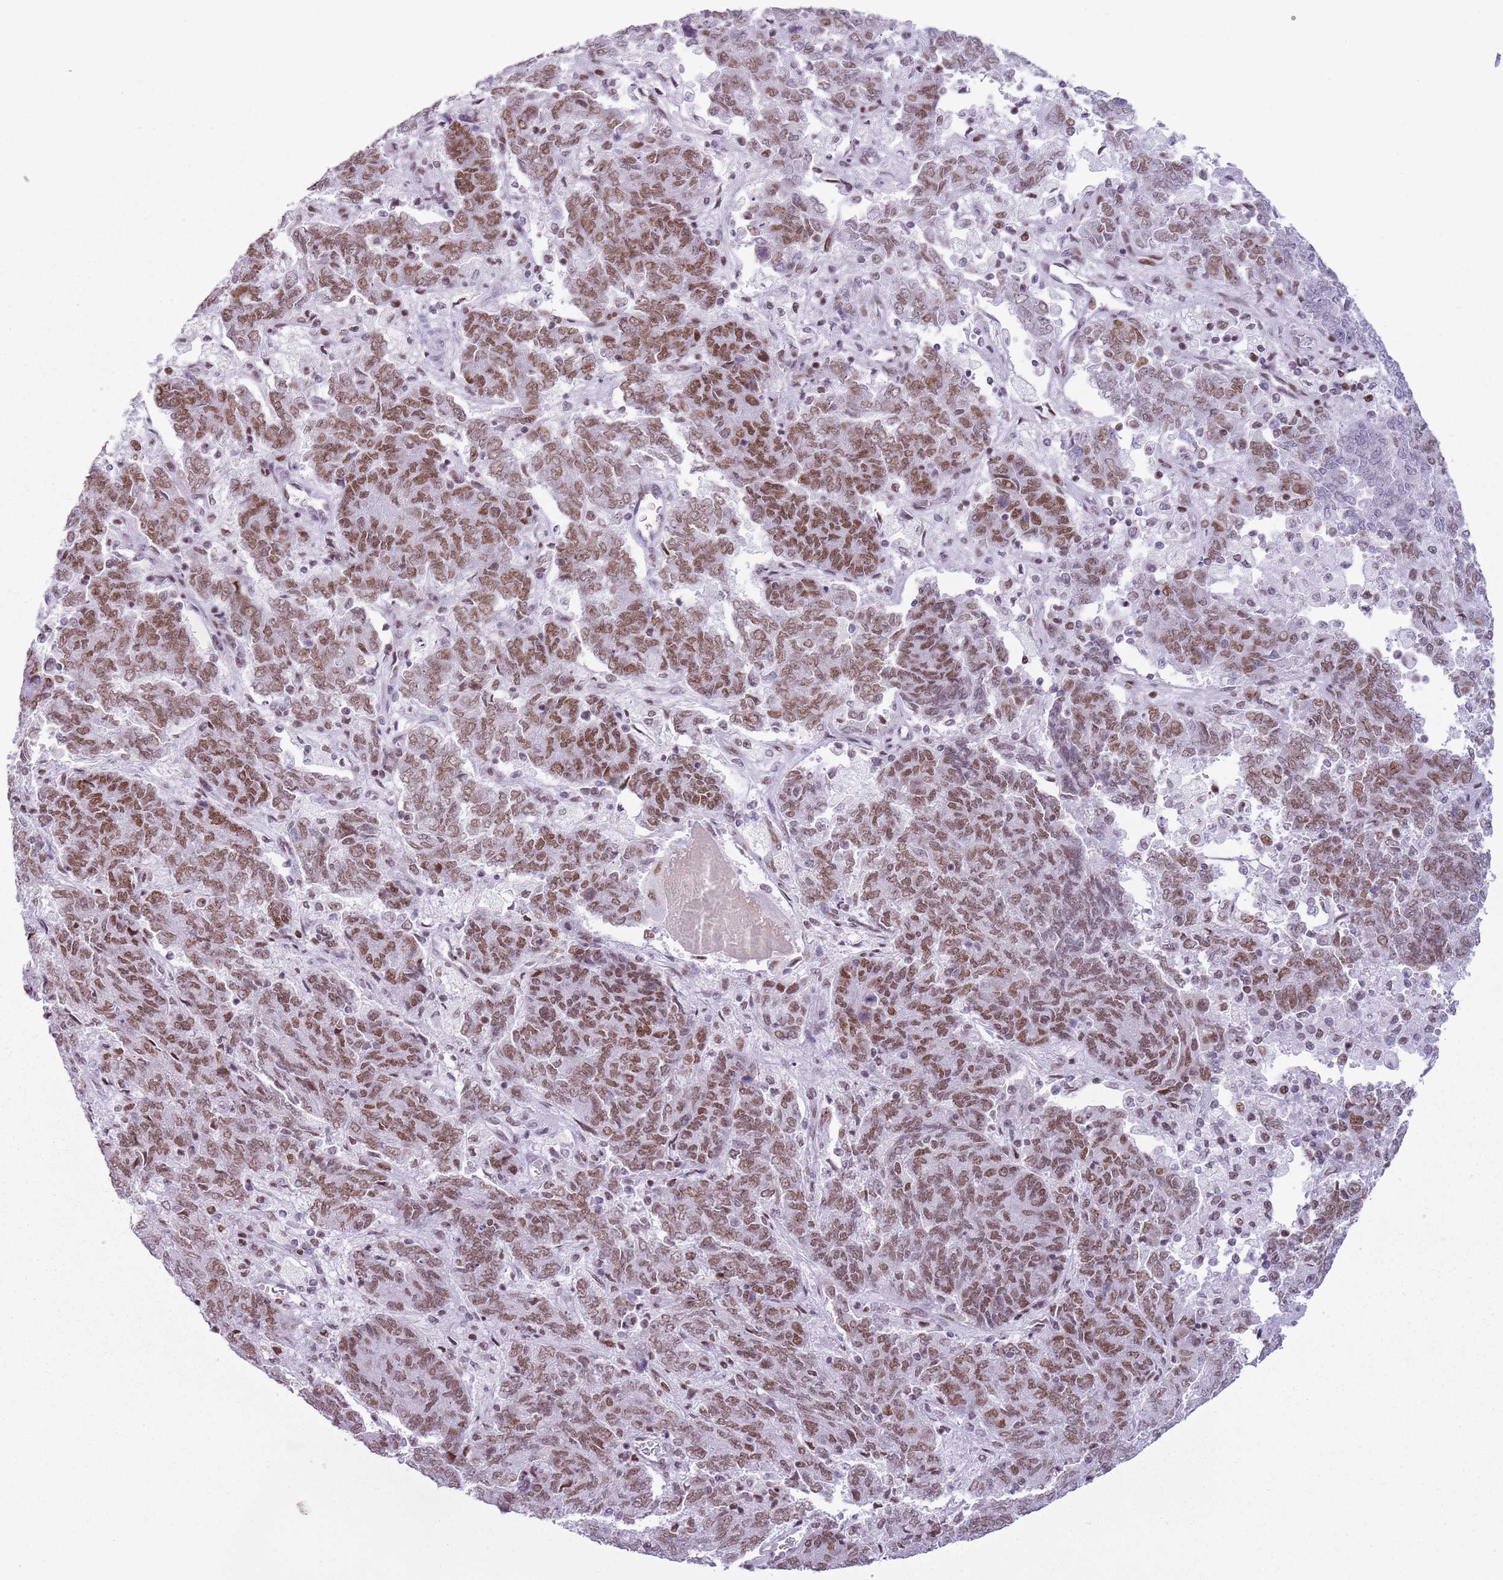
{"staining": {"intensity": "moderate", "quantity": ">75%", "location": "nuclear"}, "tissue": "endometrial cancer", "cell_type": "Tumor cells", "image_type": "cancer", "snomed": [{"axis": "morphology", "description": "Adenocarcinoma, NOS"}, {"axis": "topography", "description": "Endometrium"}], "caption": "Endometrial cancer was stained to show a protein in brown. There is medium levels of moderate nuclear positivity in about >75% of tumor cells.", "gene": "FAM104B", "patient": {"sex": "female", "age": 80}}